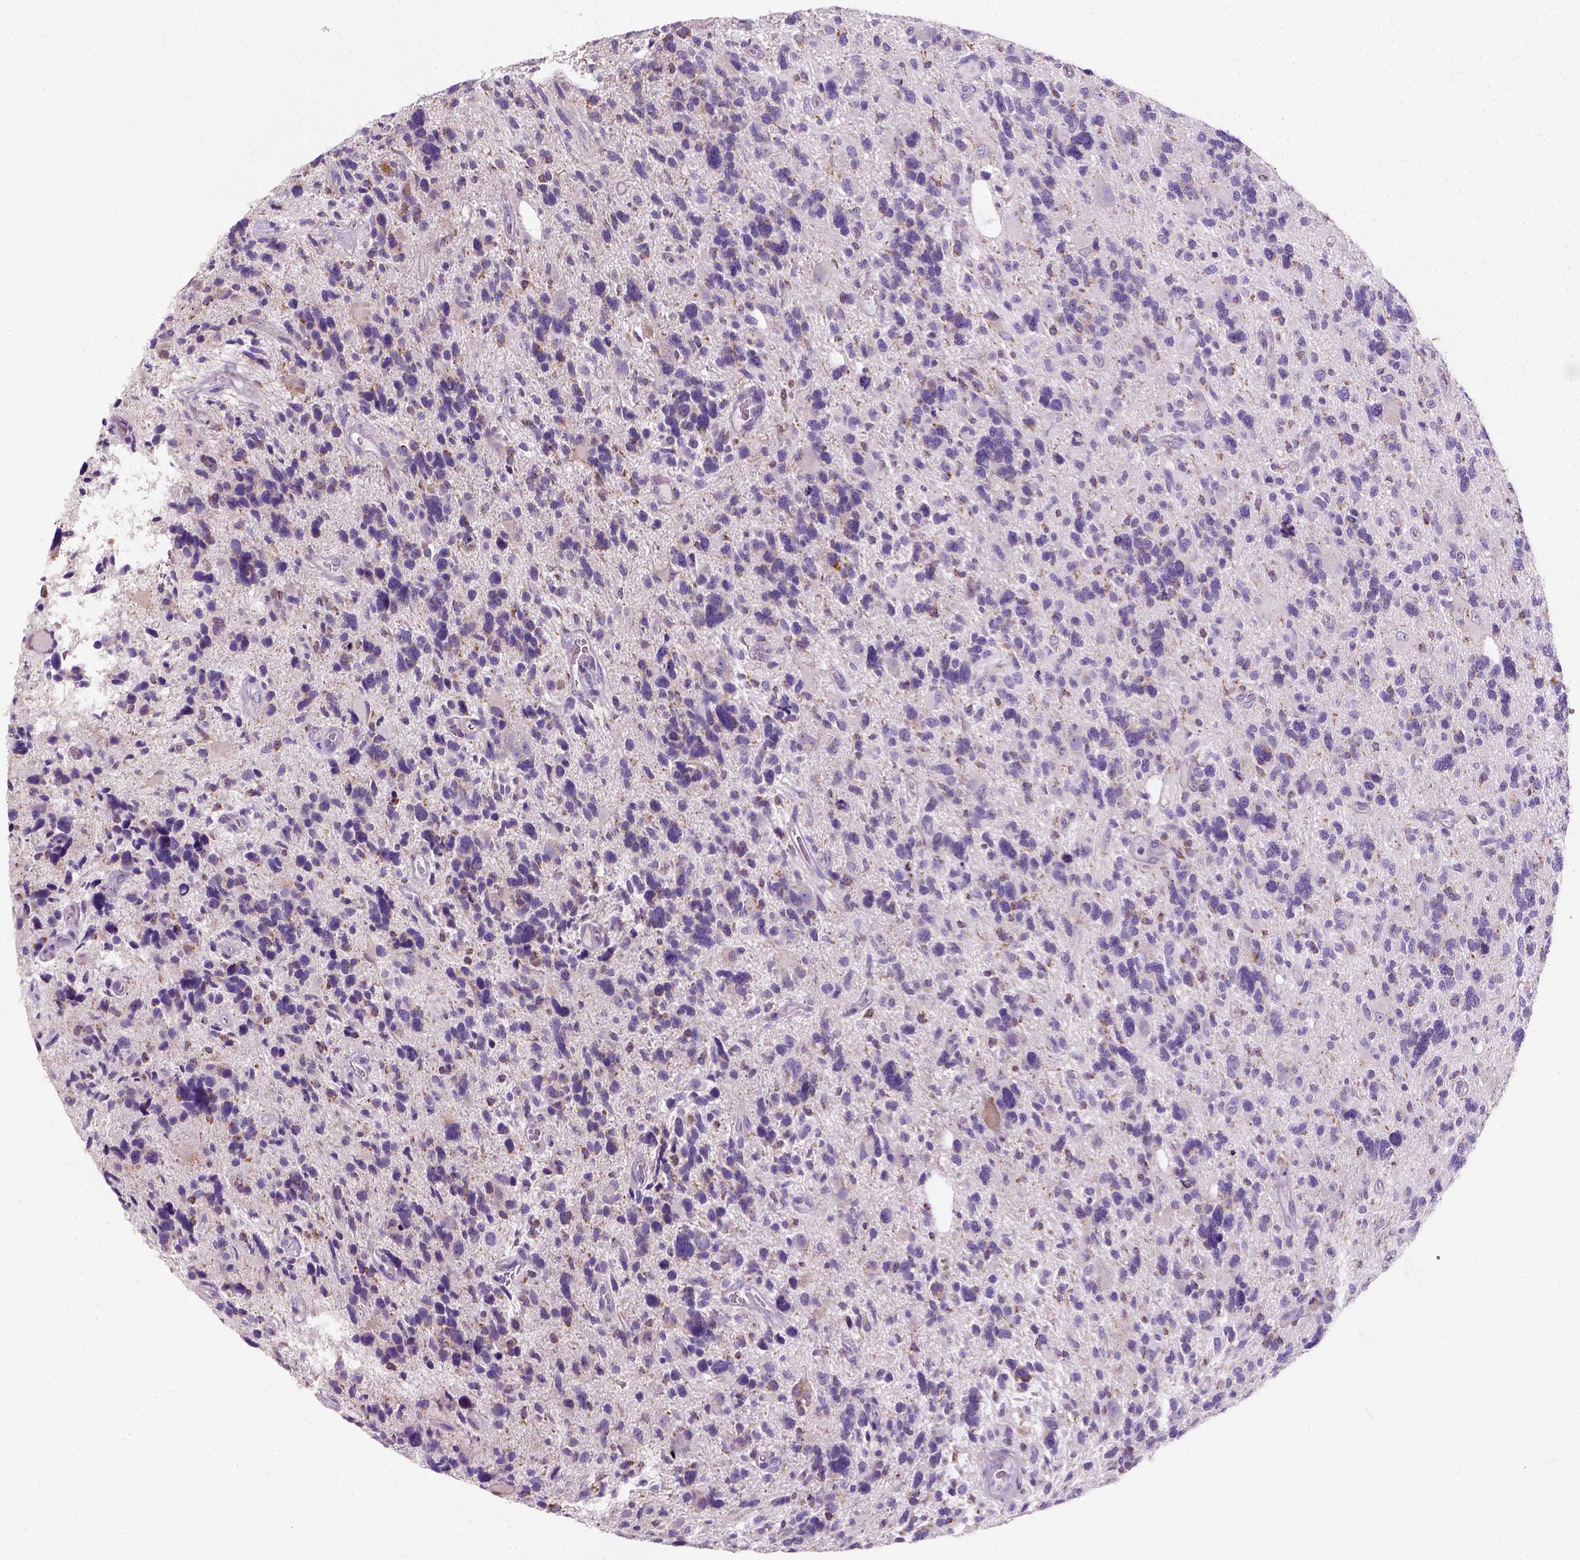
{"staining": {"intensity": "negative", "quantity": "none", "location": "none"}, "tissue": "glioma", "cell_type": "Tumor cells", "image_type": "cancer", "snomed": [{"axis": "morphology", "description": "Glioma, malignant, High grade"}, {"axis": "topography", "description": "Brain"}], "caption": "The immunohistochemistry histopathology image has no significant positivity in tumor cells of malignant glioma (high-grade) tissue. The staining was performed using DAB (3,3'-diaminobenzidine) to visualize the protein expression in brown, while the nuclei were stained in blue with hematoxylin (Magnification: 20x).", "gene": "CHODL", "patient": {"sex": "male", "age": 49}}